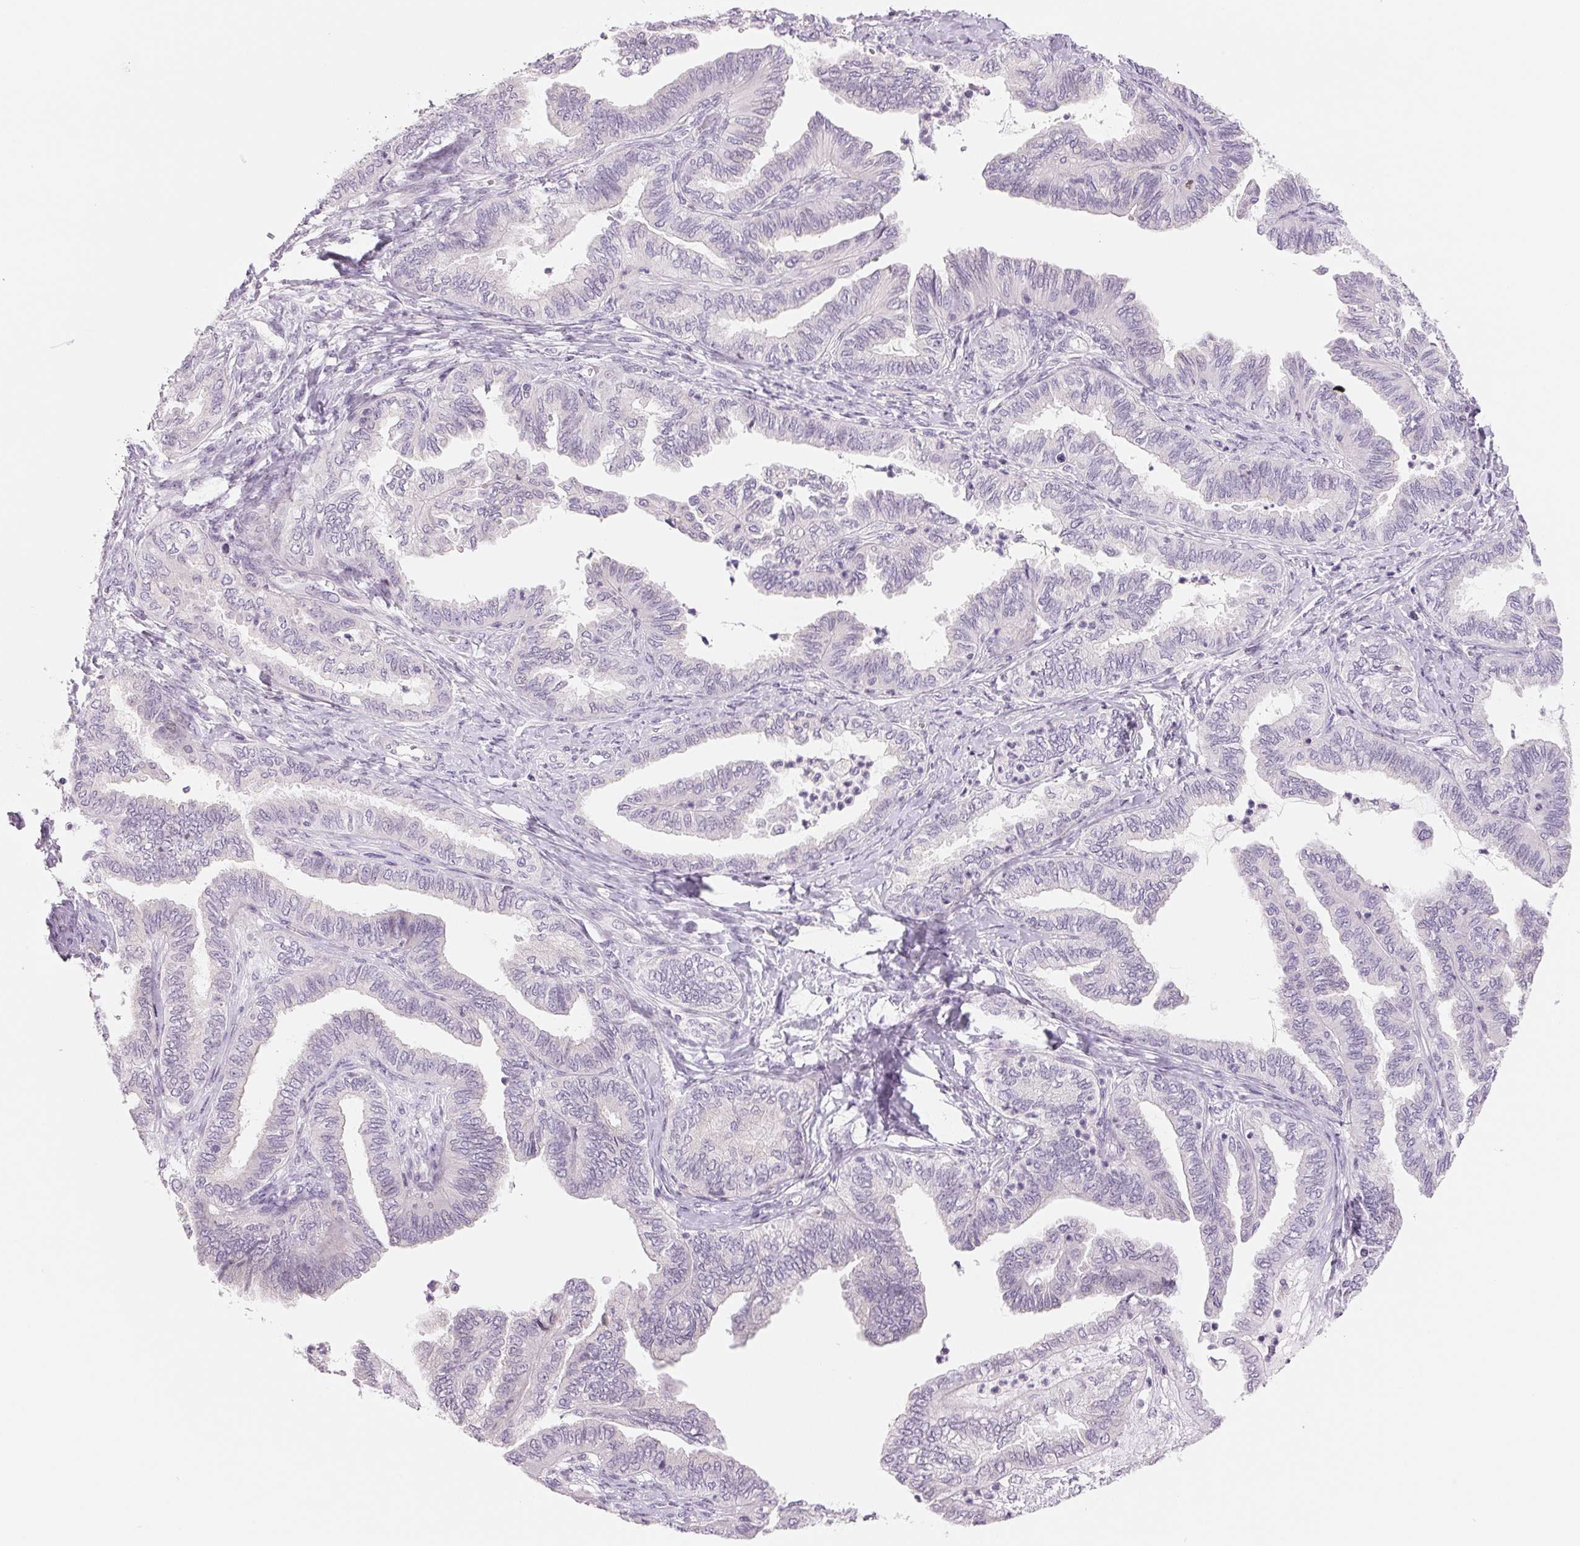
{"staining": {"intensity": "negative", "quantity": "none", "location": "none"}, "tissue": "ovarian cancer", "cell_type": "Tumor cells", "image_type": "cancer", "snomed": [{"axis": "morphology", "description": "Carcinoma, endometroid"}, {"axis": "topography", "description": "Ovary"}], "caption": "High power microscopy histopathology image of an immunohistochemistry (IHC) histopathology image of ovarian cancer, revealing no significant expression in tumor cells.", "gene": "CCDC168", "patient": {"sex": "female", "age": 70}}